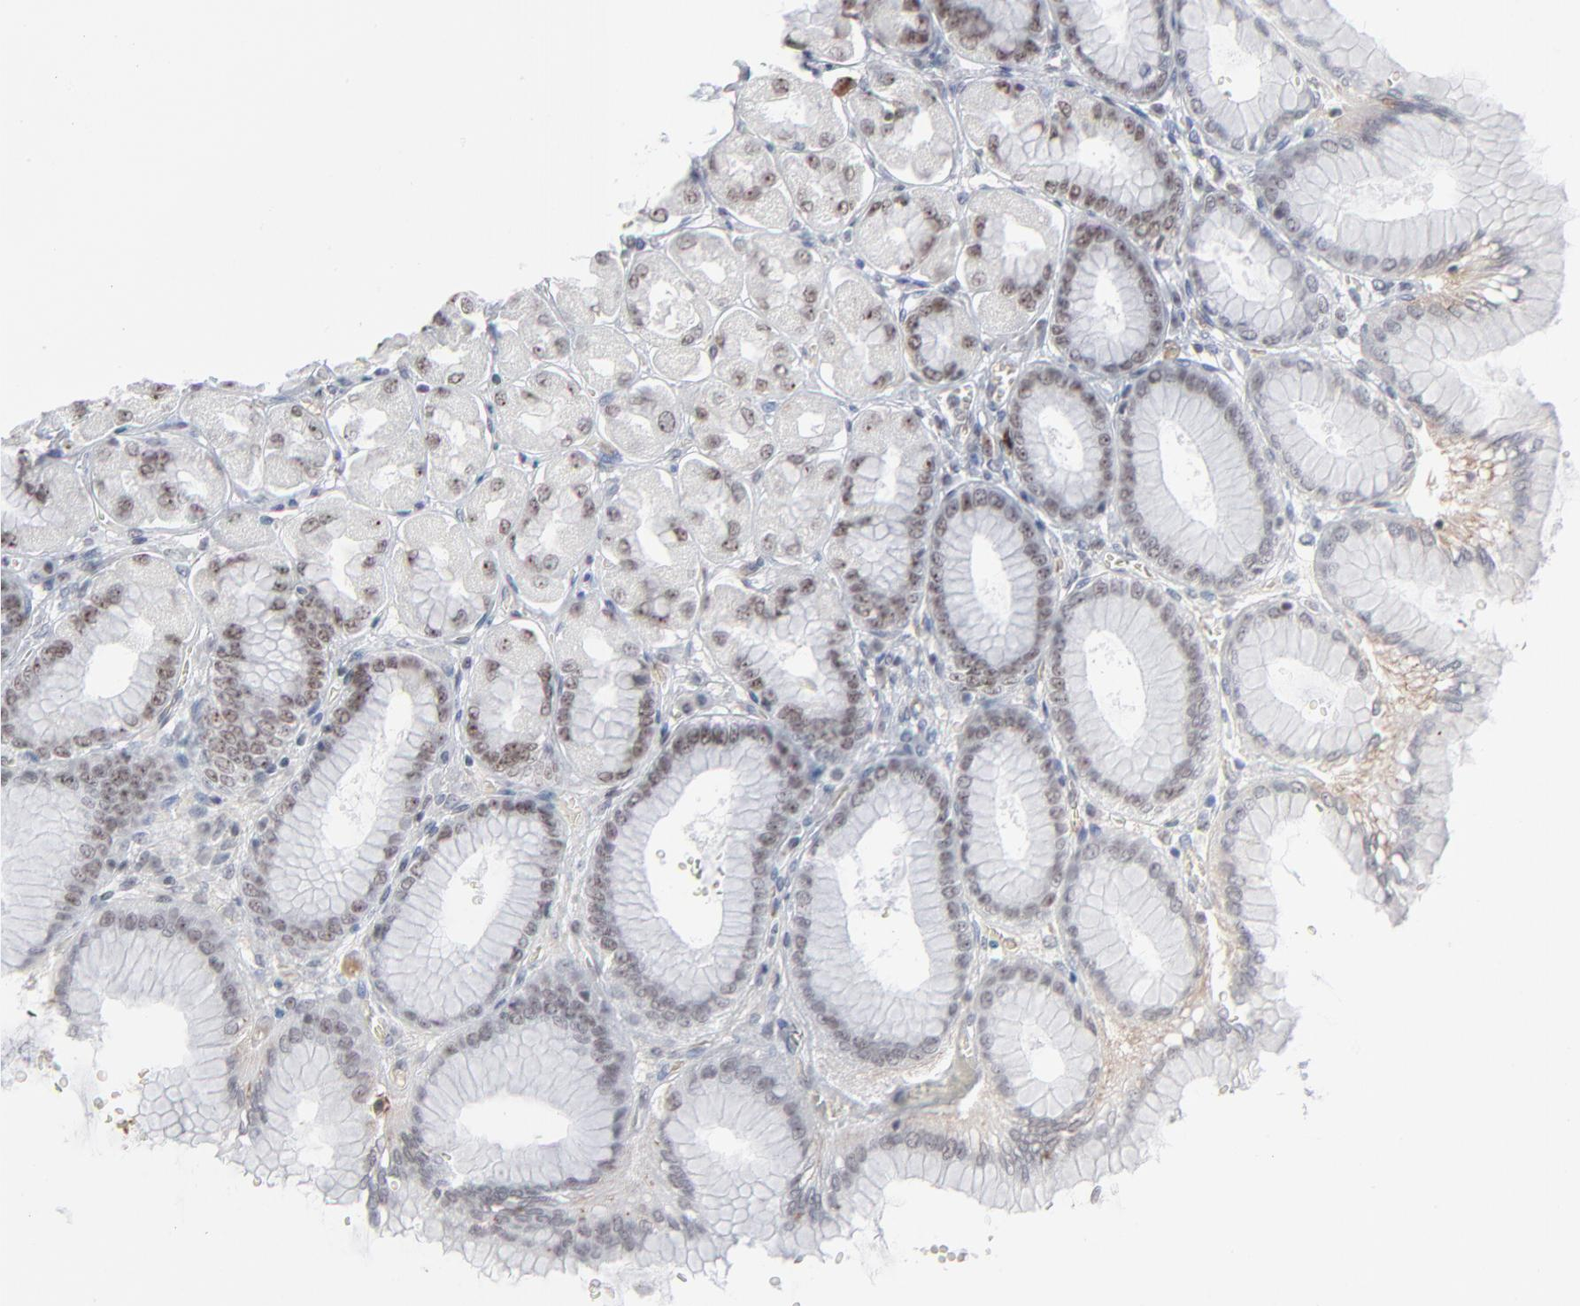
{"staining": {"intensity": "moderate", "quantity": ">75%", "location": "nuclear"}, "tissue": "stomach", "cell_type": "Glandular cells", "image_type": "normal", "snomed": [{"axis": "morphology", "description": "Normal tissue, NOS"}, {"axis": "topography", "description": "Stomach, upper"}], "caption": "IHC of benign stomach displays medium levels of moderate nuclear expression in about >75% of glandular cells.", "gene": "MPHOSPH6", "patient": {"sex": "female", "age": 56}}